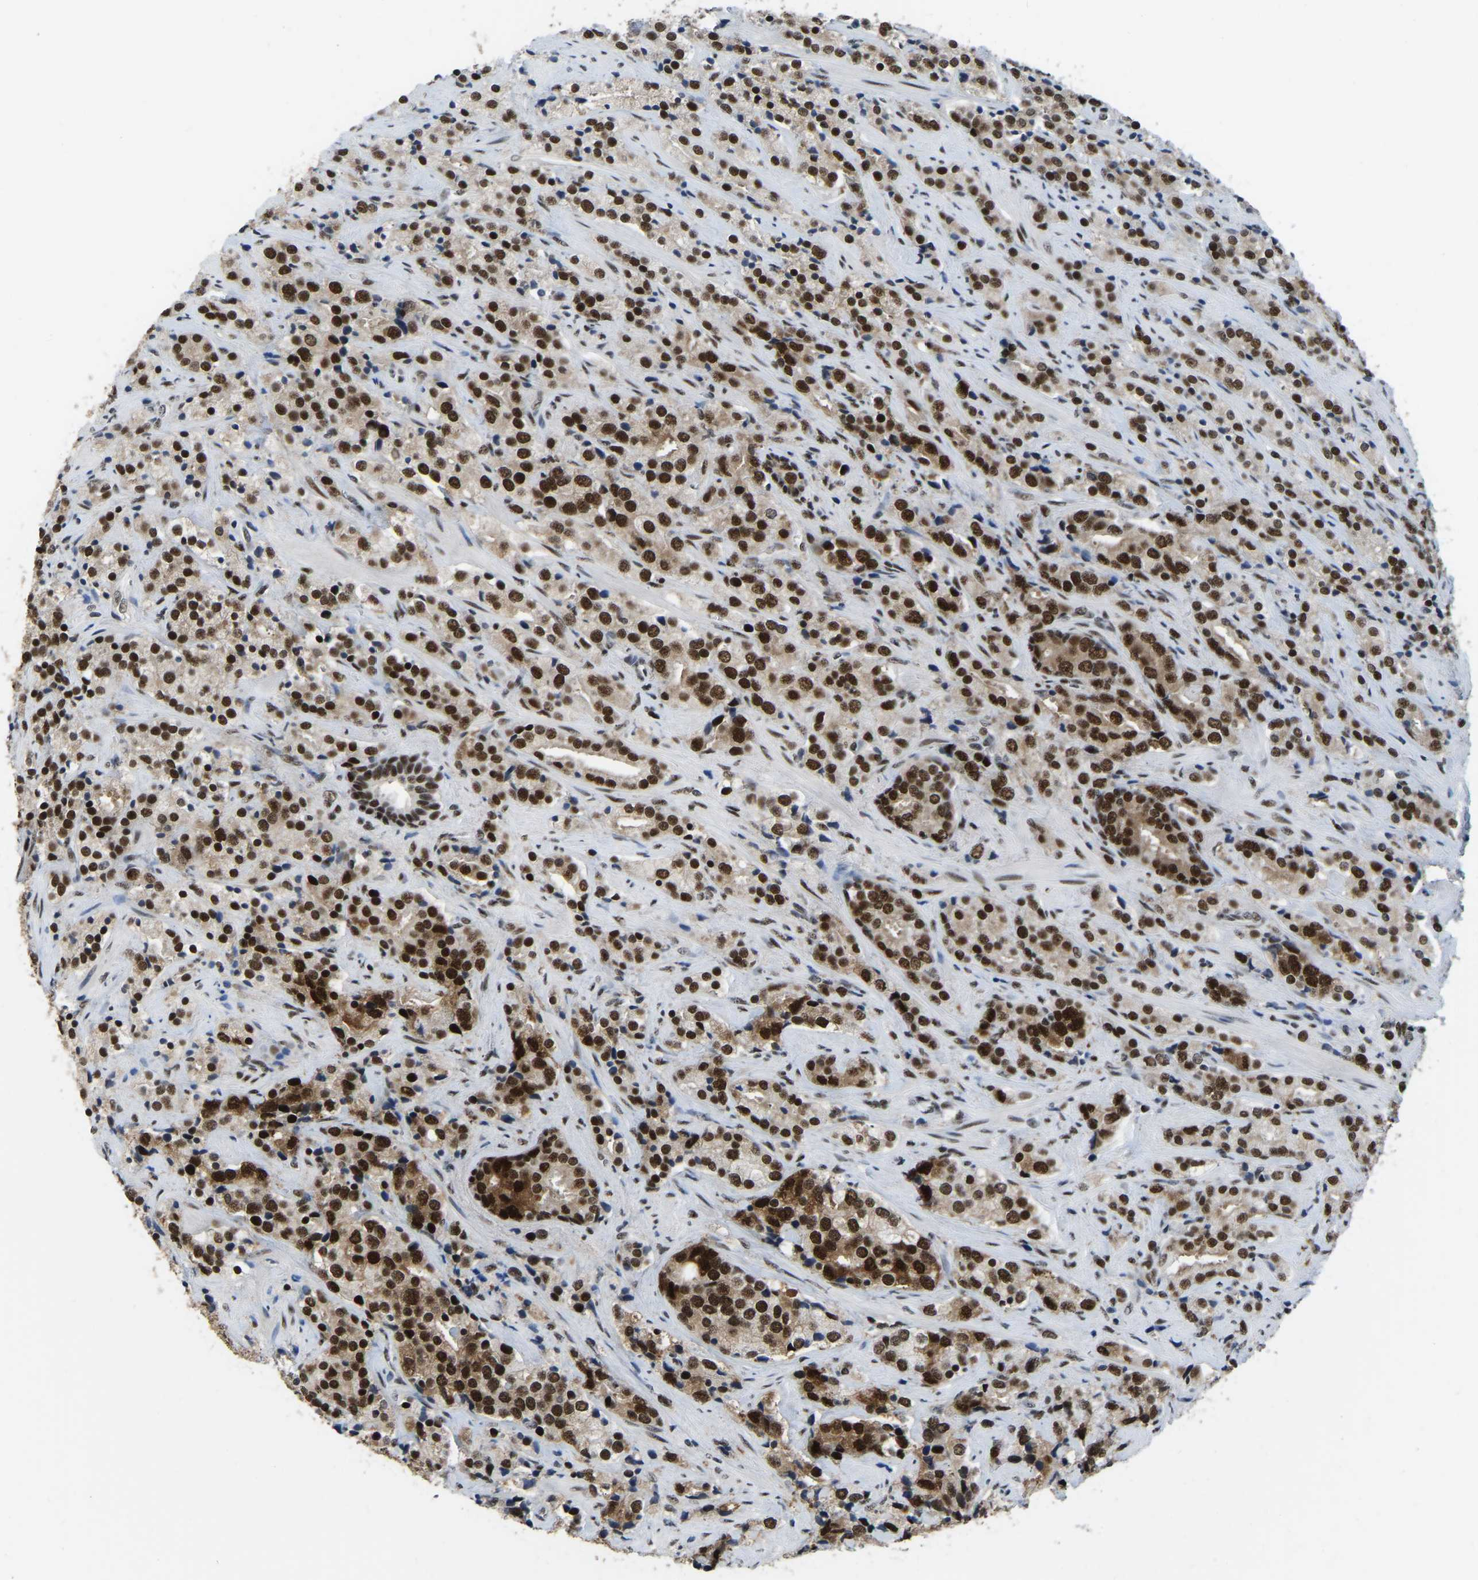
{"staining": {"intensity": "strong", "quantity": ">75%", "location": "nuclear"}, "tissue": "prostate cancer", "cell_type": "Tumor cells", "image_type": "cancer", "snomed": [{"axis": "morphology", "description": "Adenocarcinoma, High grade"}, {"axis": "topography", "description": "Prostate"}], "caption": "Immunohistochemical staining of prostate cancer displays high levels of strong nuclear protein positivity in about >75% of tumor cells.", "gene": "TBL1XR1", "patient": {"sex": "male", "age": 71}}